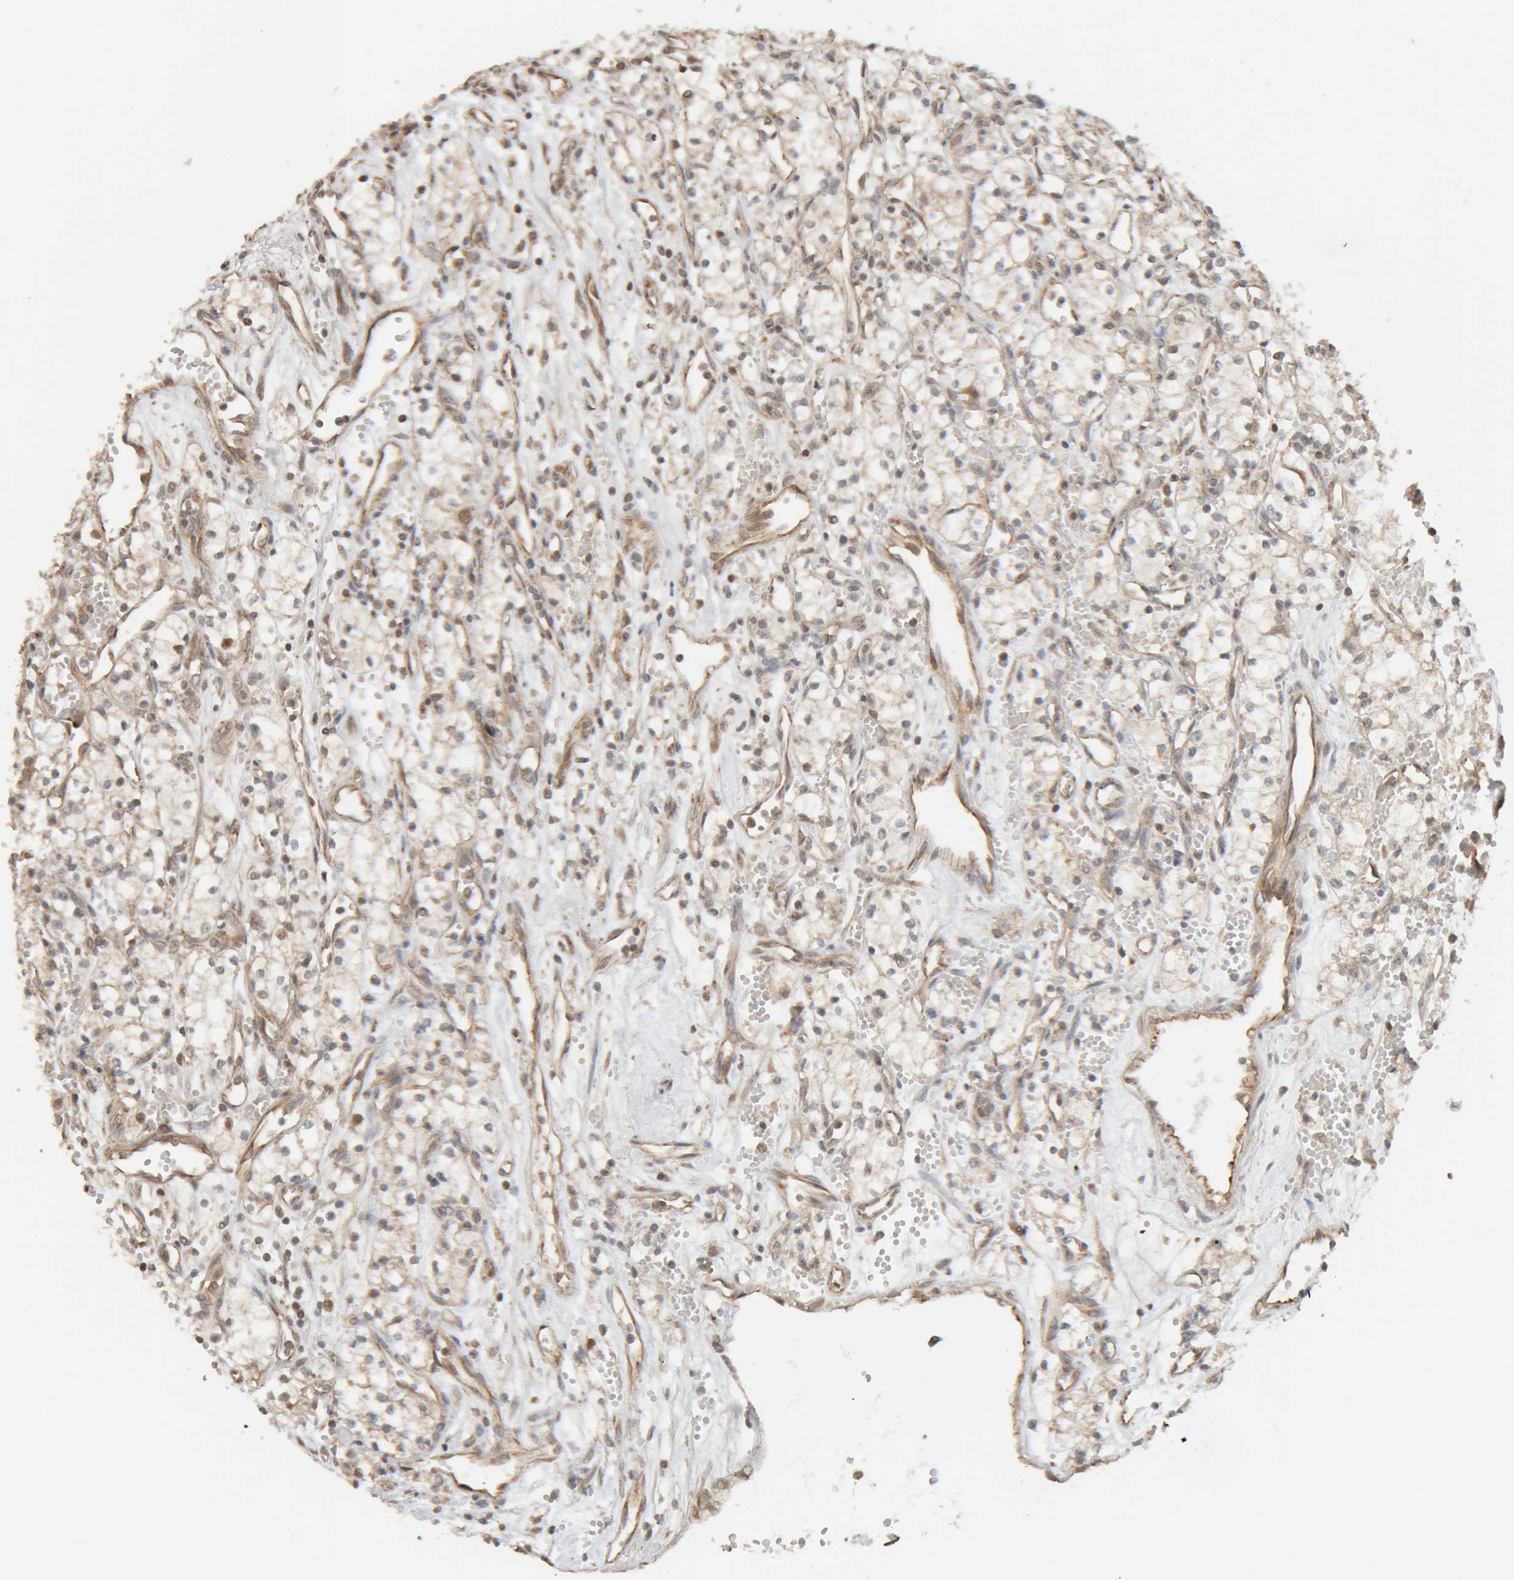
{"staining": {"intensity": "negative", "quantity": "none", "location": "none"}, "tissue": "renal cancer", "cell_type": "Tumor cells", "image_type": "cancer", "snomed": [{"axis": "morphology", "description": "Adenocarcinoma, NOS"}, {"axis": "topography", "description": "Kidney"}], "caption": "There is no significant positivity in tumor cells of renal adenocarcinoma.", "gene": "GINS4", "patient": {"sex": "male", "age": 59}}